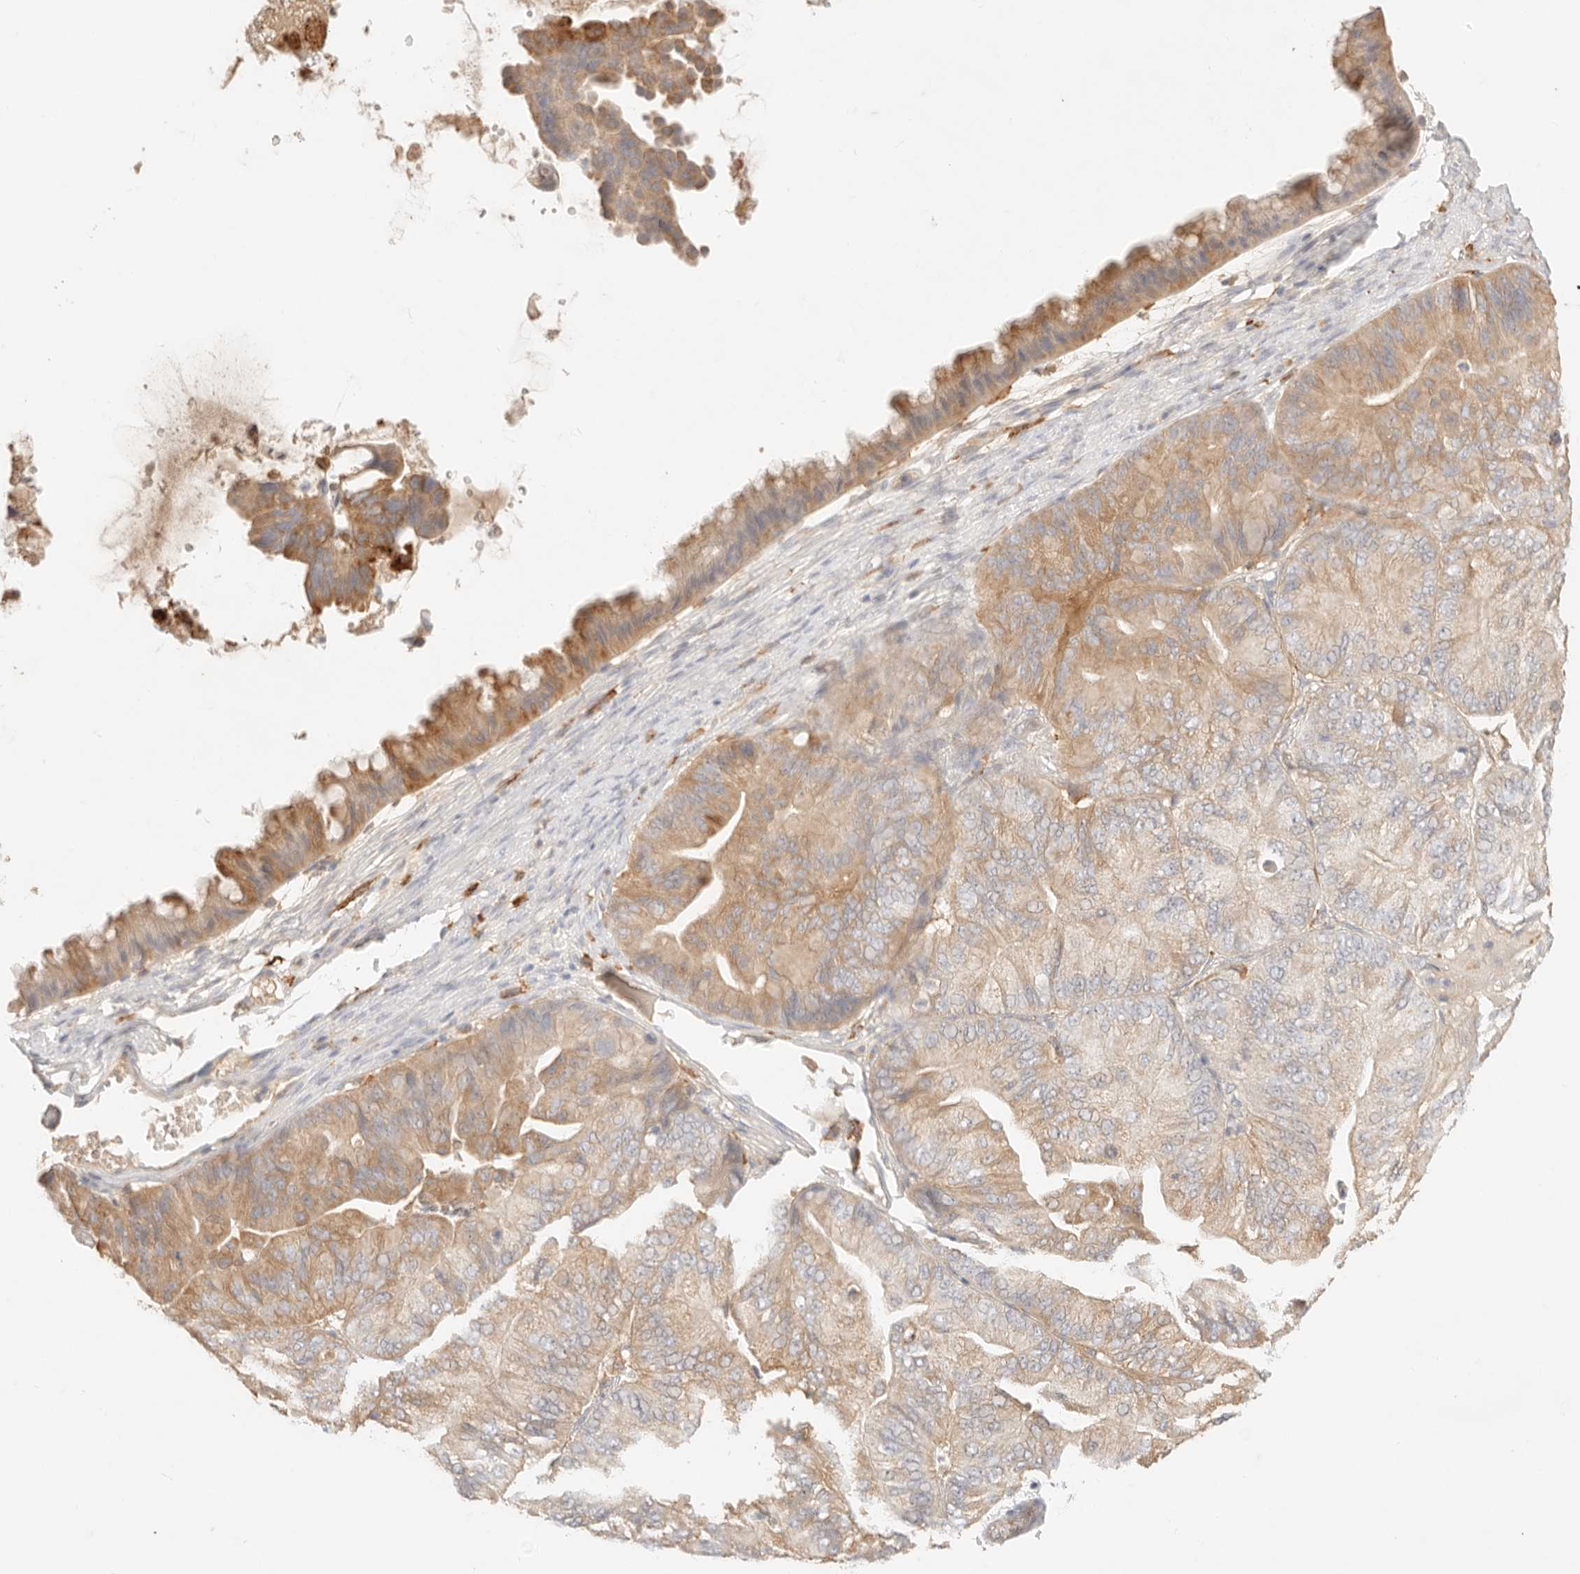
{"staining": {"intensity": "moderate", "quantity": "25%-75%", "location": "cytoplasmic/membranous"}, "tissue": "ovarian cancer", "cell_type": "Tumor cells", "image_type": "cancer", "snomed": [{"axis": "morphology", "description": "Cystadenocarcinoma, mucinous, NOS"}, {"axis": "topography", "description": "Ovary"}], "caption": "The micrograph displays staining of ovarian mucinous cystadenocarcinoma, revealing moderate cytoplasmic/membranous protein positivity (brown color) within tumor cells.", "gene": "HK2", "patient": {"sex": "female", "age": 61}}